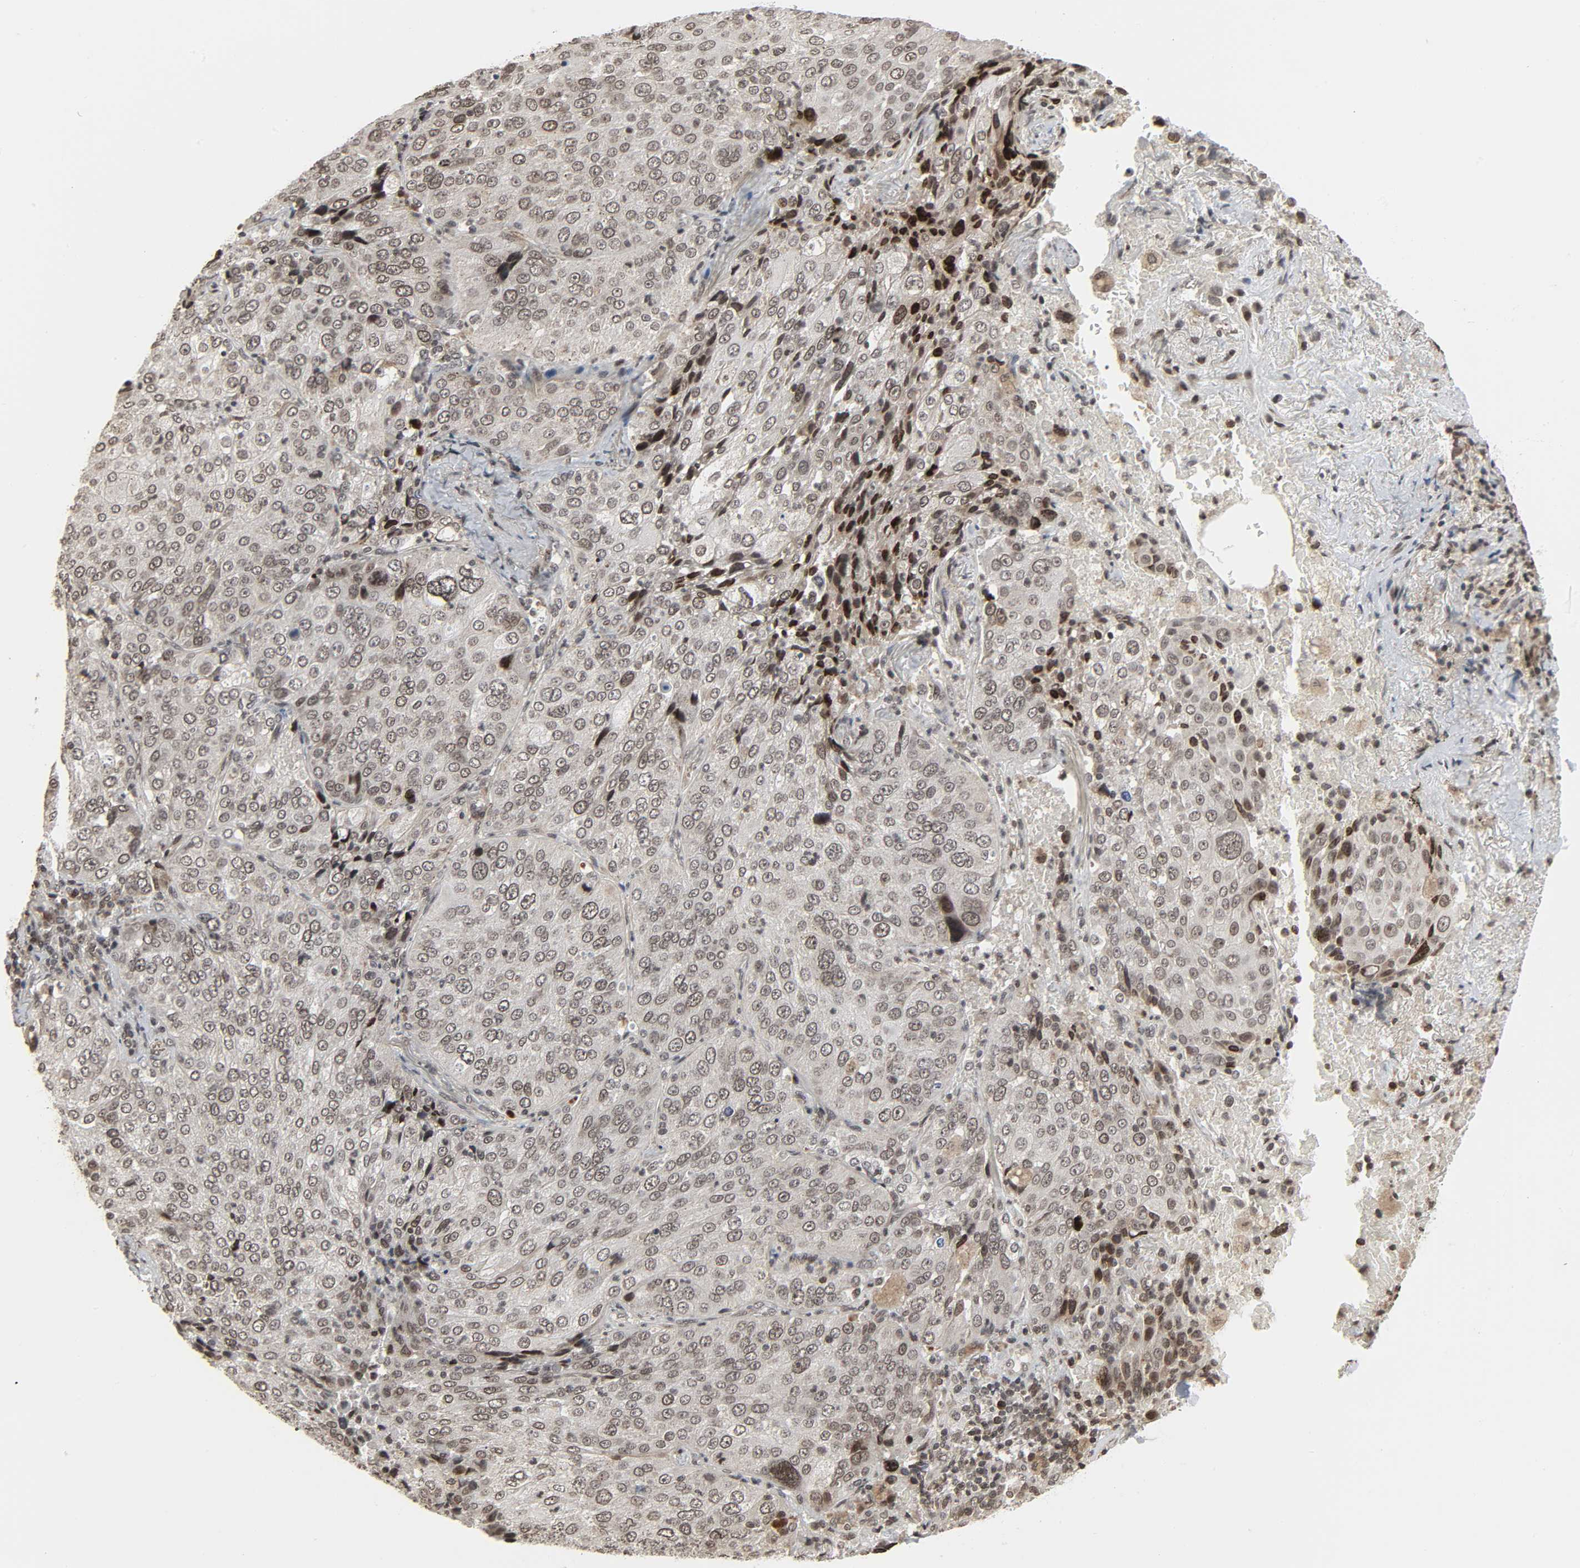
{"staining": {"intensity": "moderate", "quantity": "<25%", "location": "nuclear"}, "tissue": "lung cancer", "cell_type": "Tumor cells", "image_type": "cancer", "snomed": [{"axis": "morphology", "description": "Squamous cell carcinoma, NOS"}, {"axis": "topography", "description": "Lung"}], "caption": "High-magnification brightfield microscopy of lung cancer (squamous cell carcinoma) stained with DAB (brown) and counterstained with hematoxylin (blue). tumor cells exhibit moderate nuclear staining is seen in about<25% of cells. The protein is shown in brown color, while the nuclei are stained blue.", "gene": "XRCC1", "patient": {"sex": "male", "age": 54}}